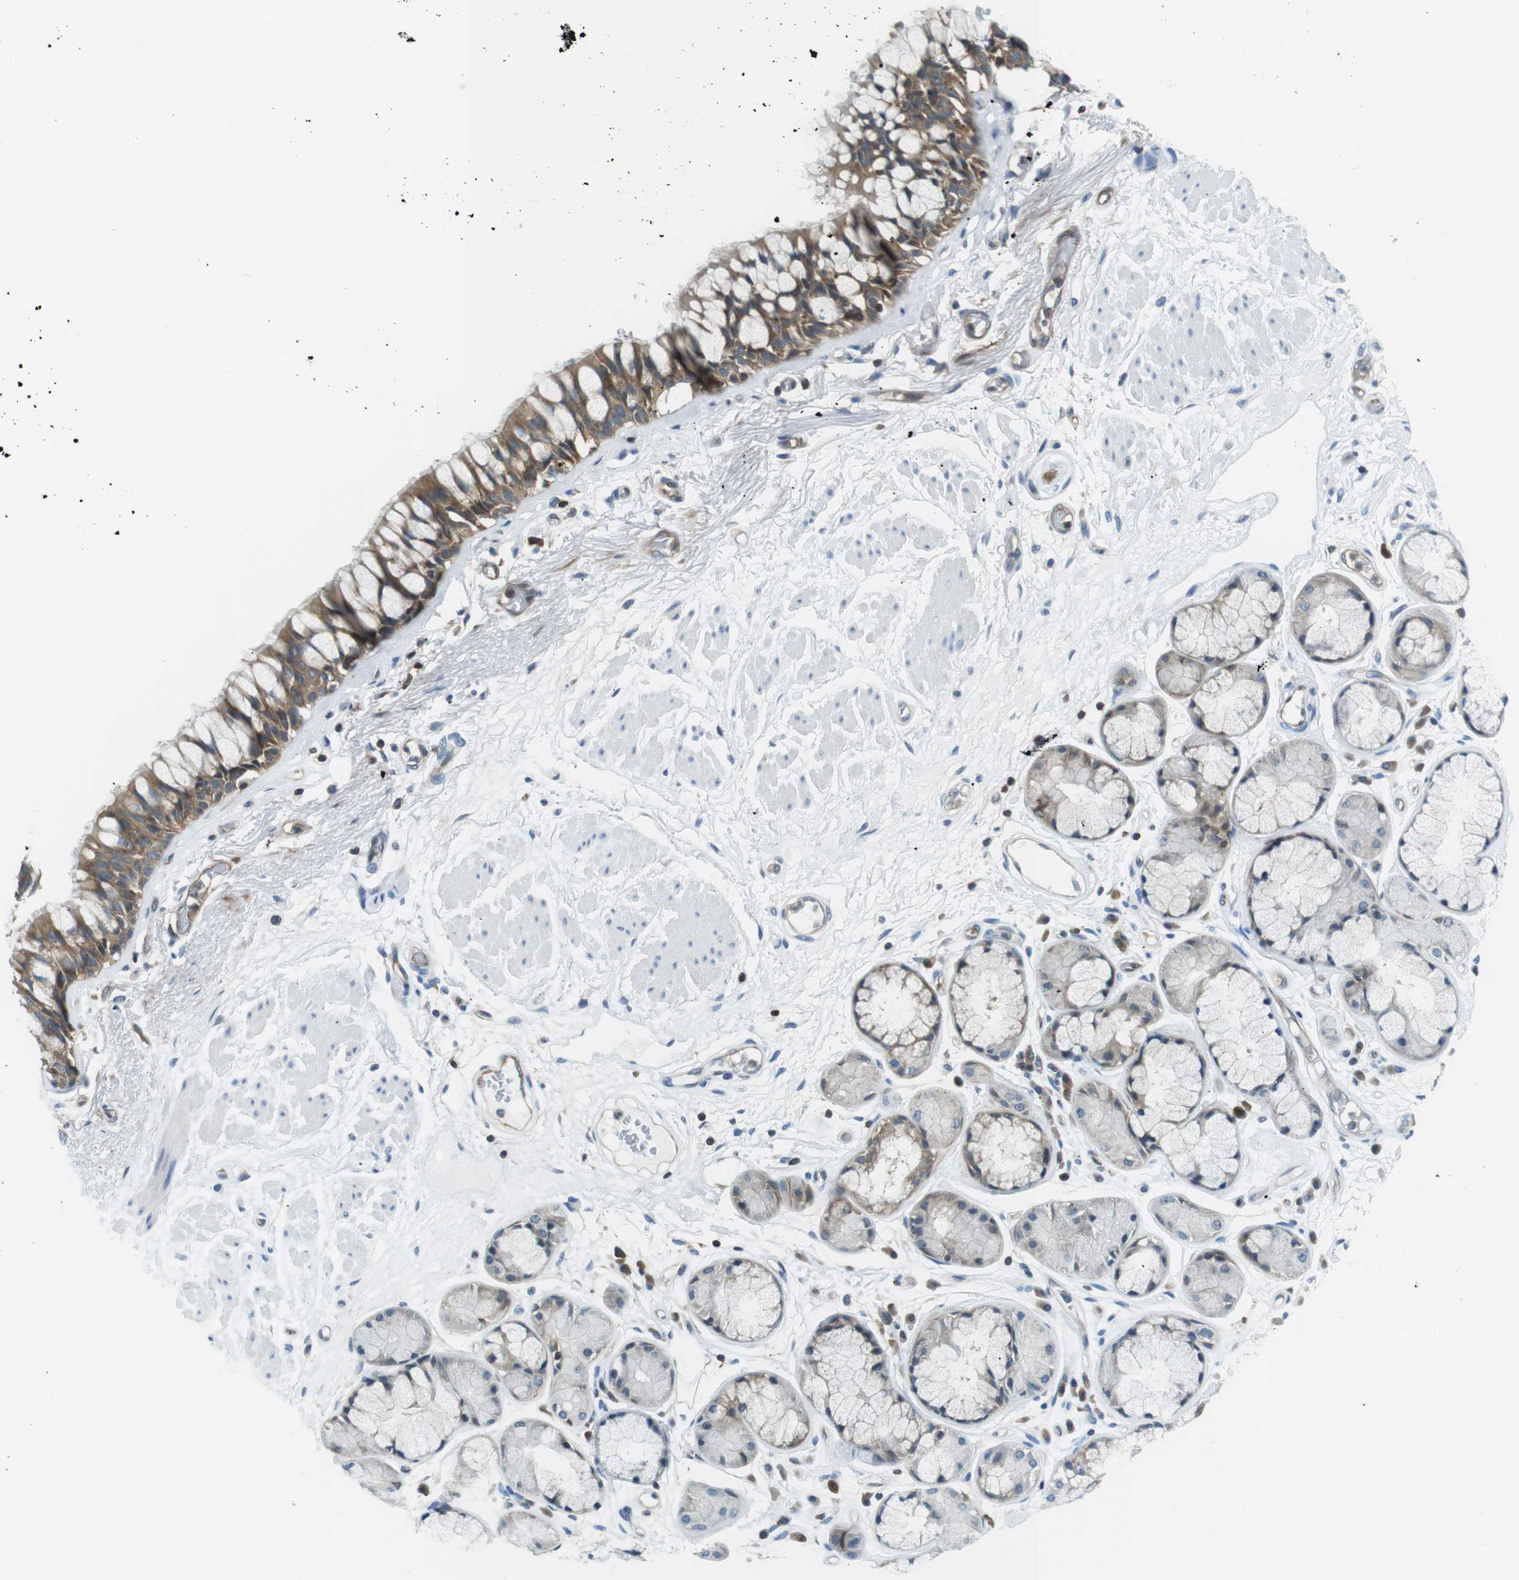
{"staining": {"intensity": "moderate", "quantity": "25%-75%", "location": "cytoplasmic/membranous"}, "tissue": "bronchus", "cell_type": "Respiratory epithelial cells", "image_type": "normal", "snomed": [{"axis": "morphology", "description": "Normal tissue, NOS"}, {"axis": "topography", "description": "Bronchus"}], "caption": "IHC (DAB (3,3'-diaminobenzidine)) staining of benign bronchus reveals moderate cytoplasmic/membranous protein expression in about 25%-75% of respiratory epithelial cells.", "gene": "TES", "patient": {"sex": "male", "age": 66}}